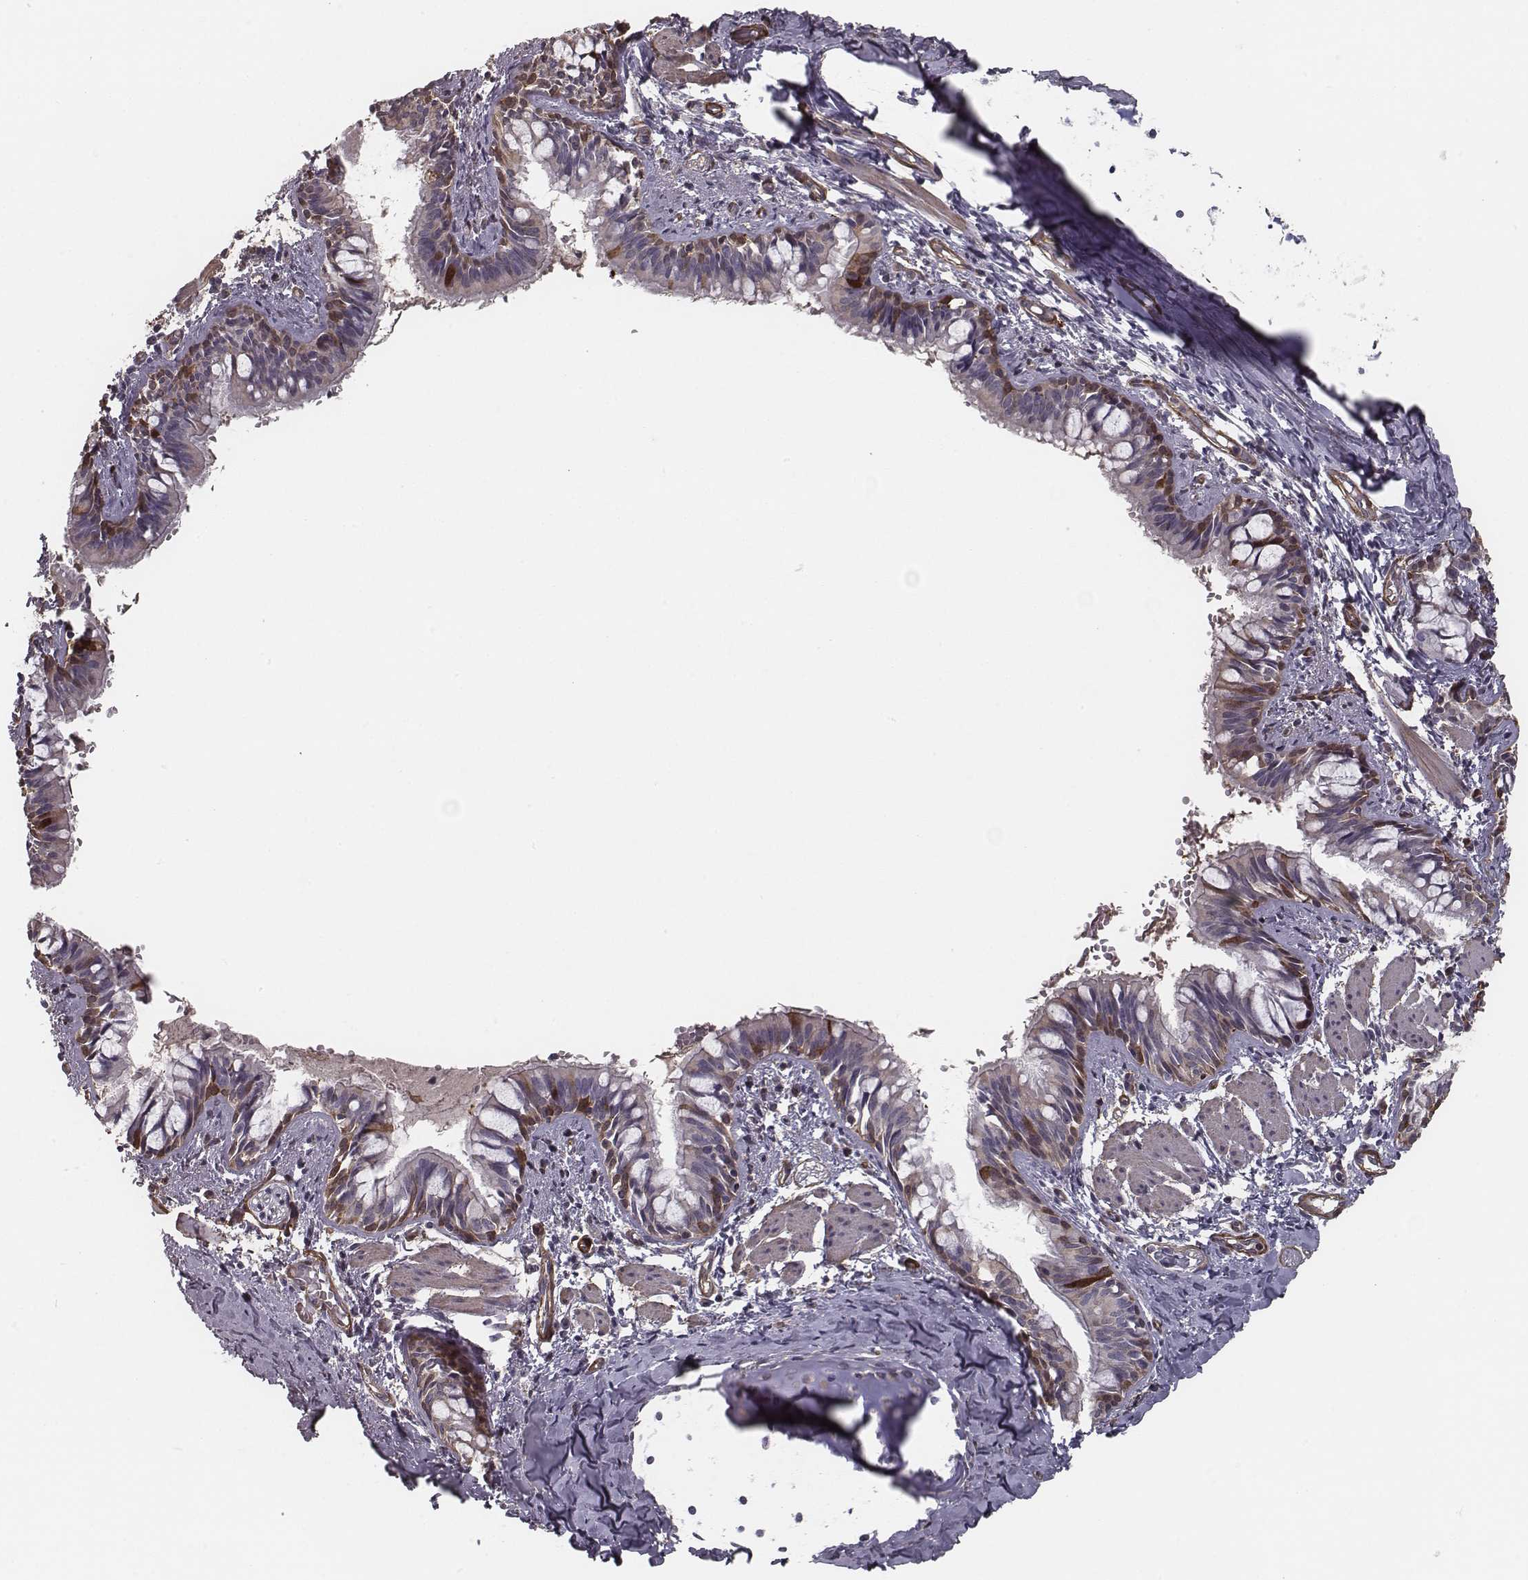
{"staining": {"intensity": "strong", "quantity": "<25%", "location": "cytoplasmic/membranous"}, "tissue": "bronchus", "cell_type": "Respiratory epithelial cells", "image_type": "normal", "snomed": [{"axis": "morphology", "description": "Normal tissue, NOS"}, {"axis": "topography", "description": "Bronchus"}], "caption": "A brown stain labels strong cytoplasmic/membranous expression of a protein in respiratory epithelial cells of unremarkable human bronchus.", "gene": "ISYNA1", "patient": {"sex": "male", "age": 1}}